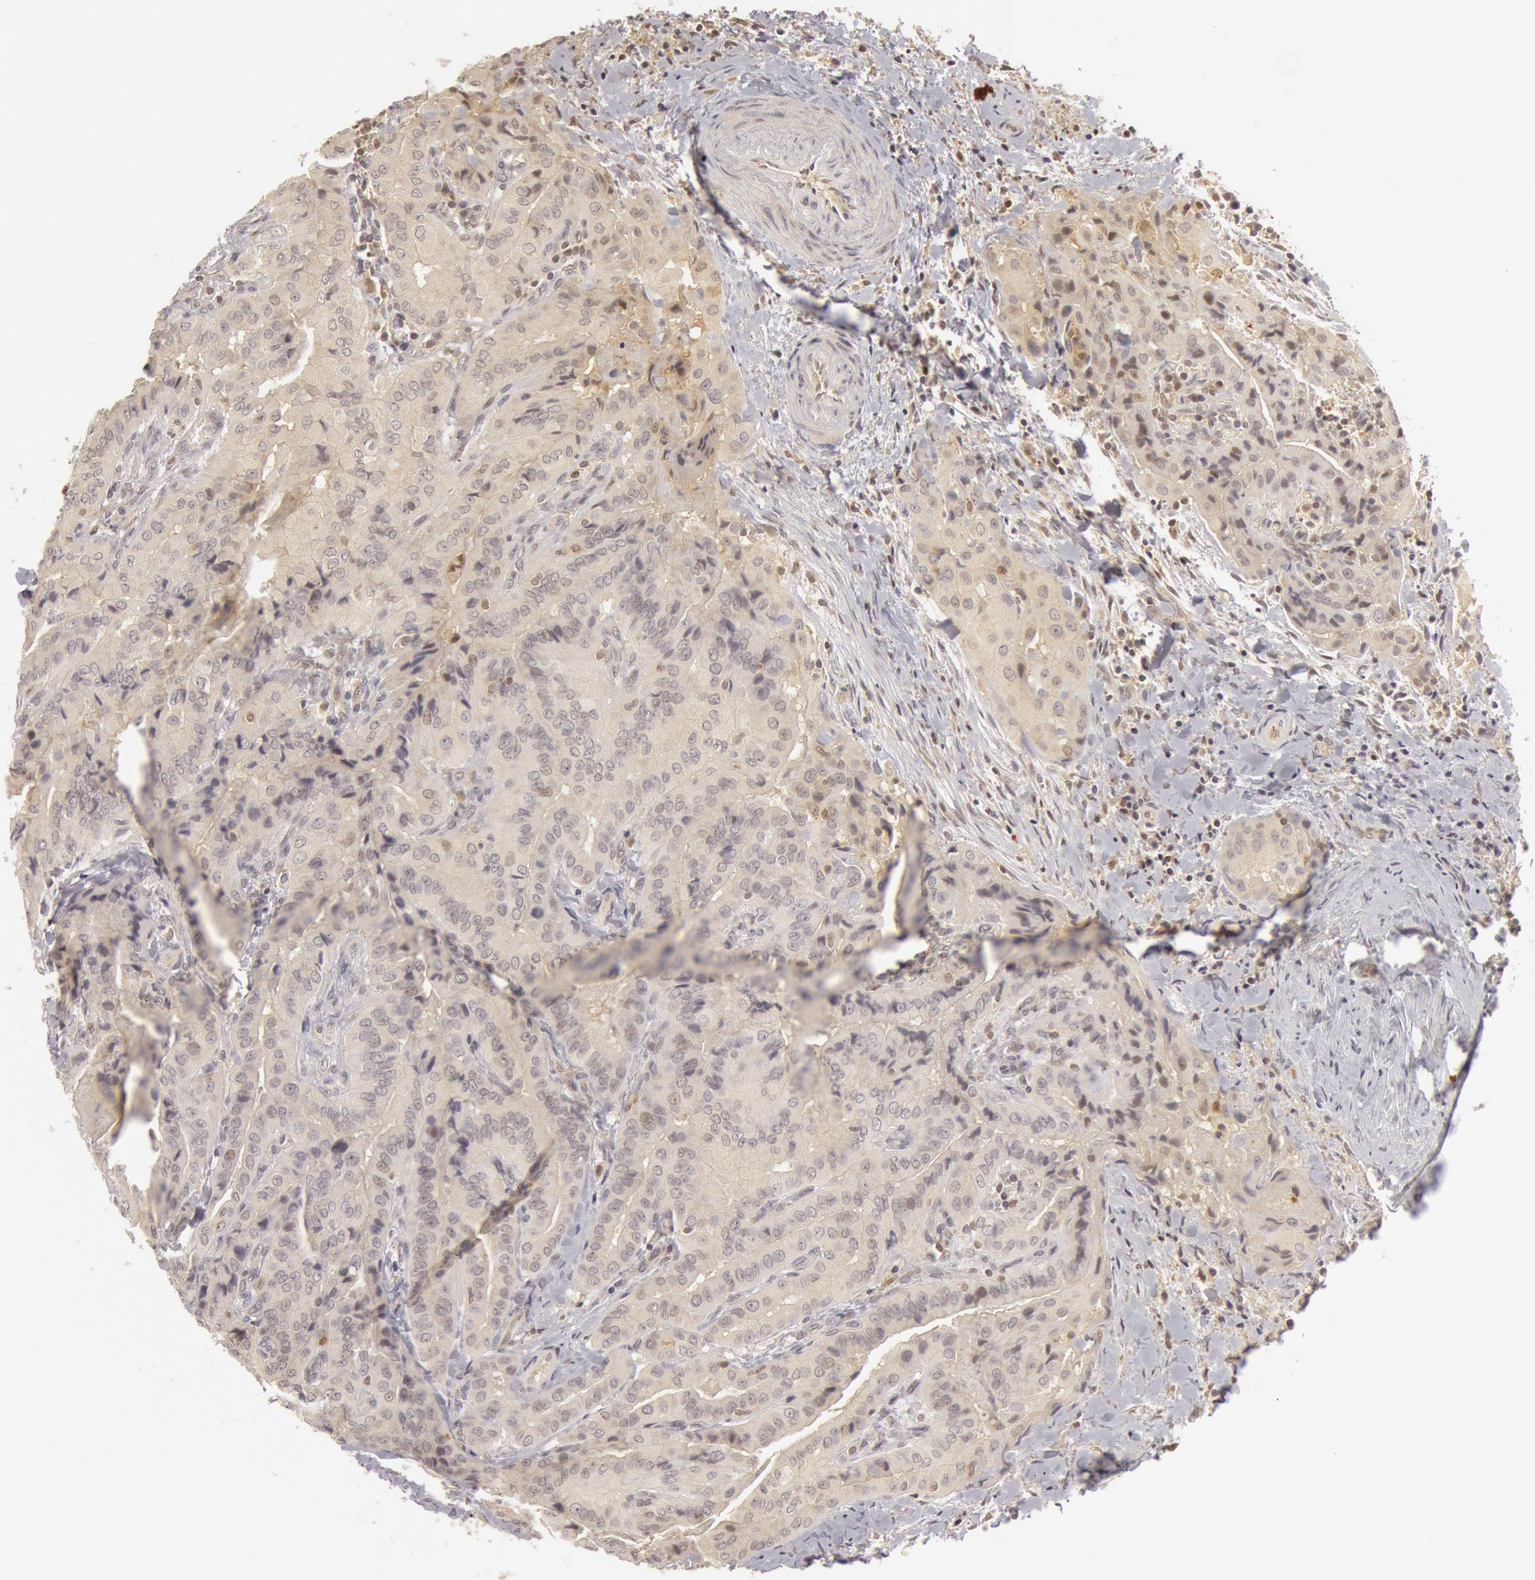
{"staining": {"intensity": "negative", "quantity": "none", "location": "none"}, "tissue": "thyroid cancer", "cell_type": "Tumor cells", "image_type": "cancer", "snomed": [{"axis": "morphology", "description": "Papillary adenocarcinoma, NOS"}, {"axis": "topography", "description": "Thyroid gland"}], "caption": "Tumor cells are negative for protein expression in human thyroid cancer.", "gene": "OASL", "patient": {"sex": "female", "age": 71}}